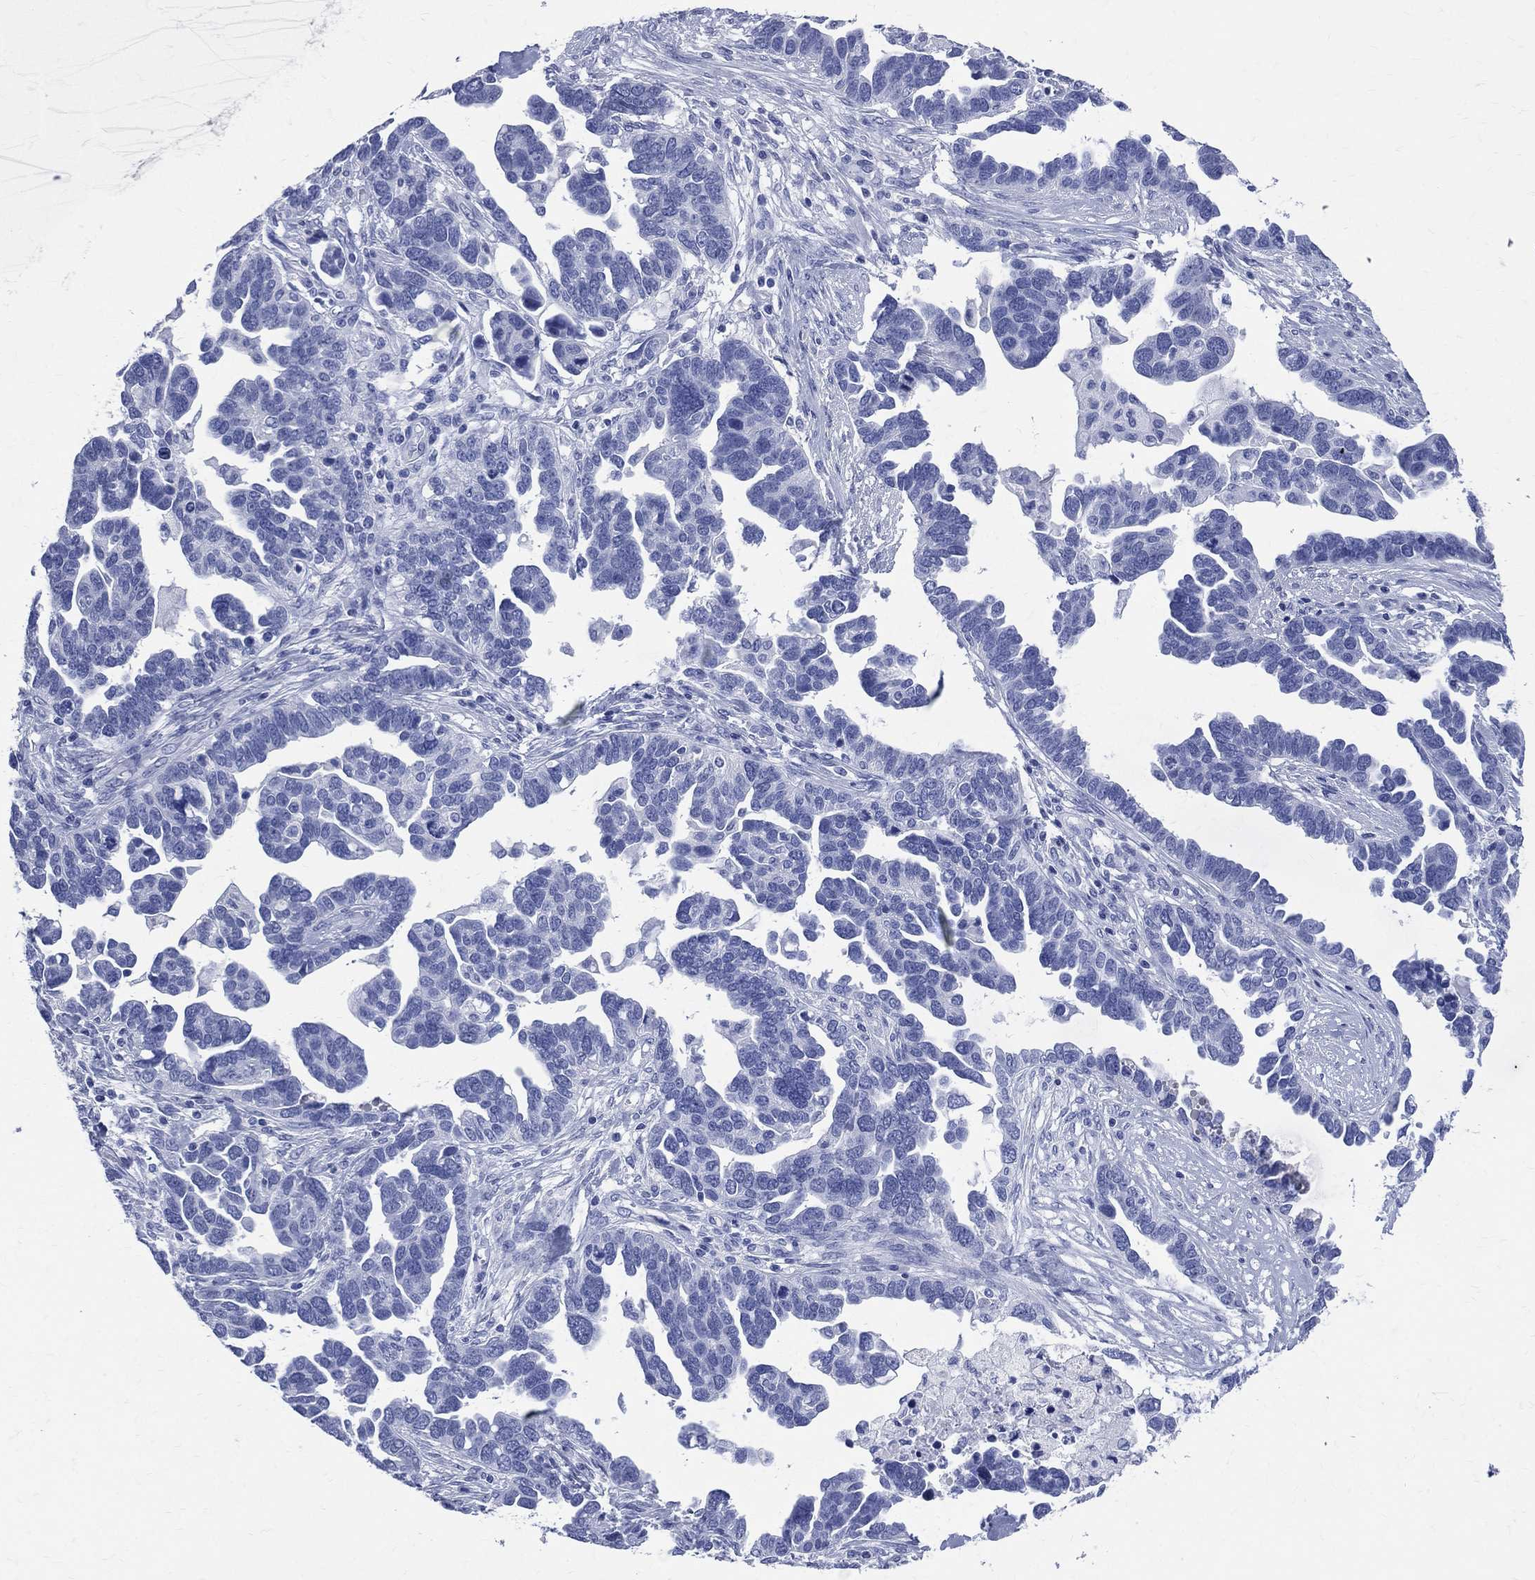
{"staining": {"intensity": "negative", "quantity": "none", "location": "none"}, "tissue": "ovarian cancer", "cell_type": "Tumor cells", "image_type": "cancer", "snomed": [{"axis": "morphology", "description": "Cystadenocarcinoma, serous, NOS"}, {"axis": "topography", "description": "Ovary"}], "caption": "This is a photomicrograph of immunohistochemistry (IHC) staining of serous cystadenocarcinoma (ovarian), which shows no staining in tumor cells. Nuclei are stained in blue.", "gene": "SYP", "patient": {"sex": "female", "age": 54}}